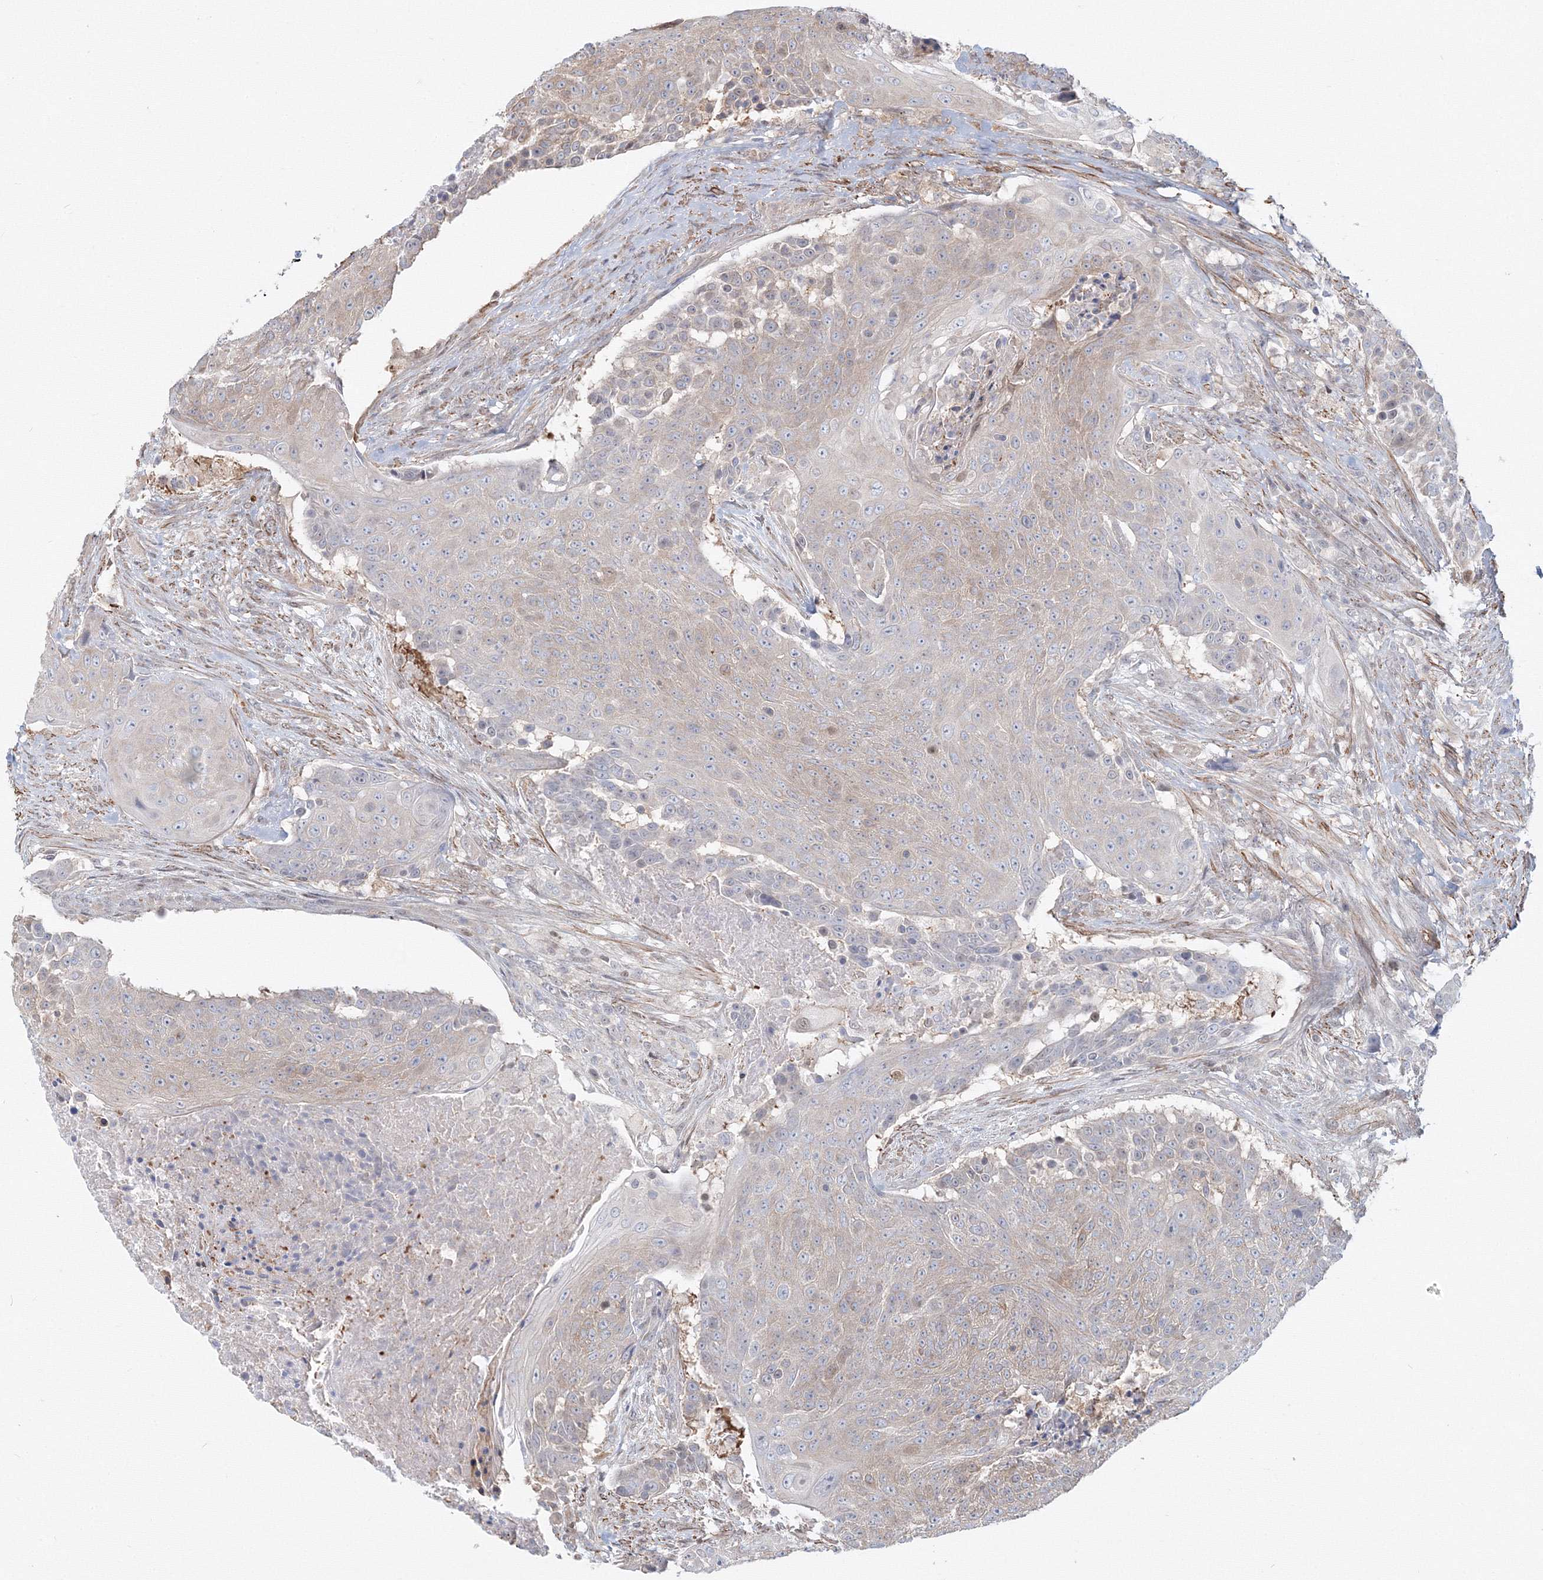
{"staining": {"intensity": "weak", "quantity": "<25%", "location": "cytoplasmic/membranous"}, "tissue": "urothelial cancer", "cell_type": "Tumor cells", "image_type": "cancer", "snomed": [{"axis": "morphology", "description": "Urothelial carcinoma, High grade"}, {"axis": "topography", "description": "Urinary bladder"}], "caption": "High power microscopy photomicrograph of an IHC image of urothelial cancer, revealing no significant positivity in tumor cells.", "gene": "ARHGAP21", "patient": {"sex": "female", "age": 63}}